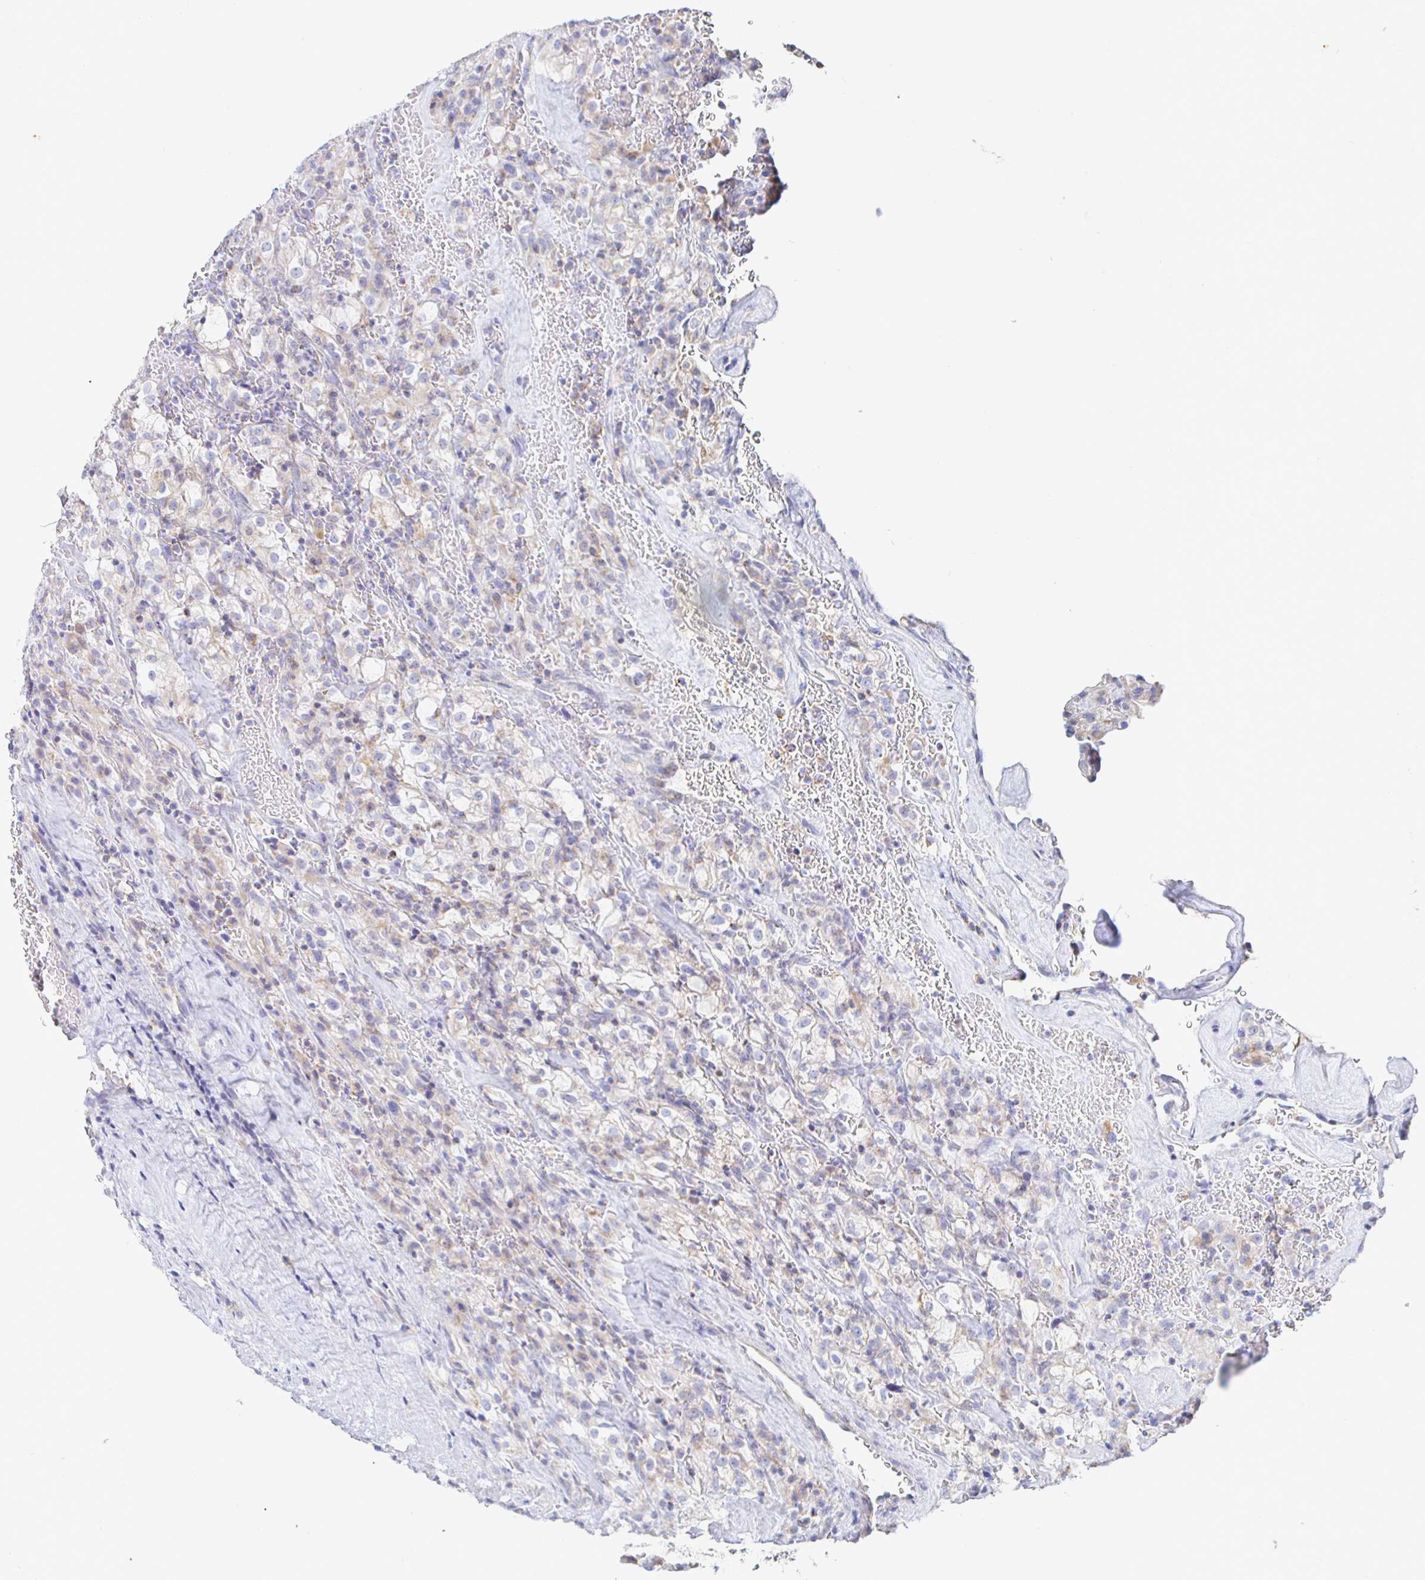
{"staining": {"intensity": "weak", "quantity": "<25%", "location": "cytoplasmic/membranous"}, "tissue": "renal cancer", "cell_type": "Tumor cells", "image_type": "cancer", "snomed": [{"axis": "morphology", "description": "Adenocarcinoma, NOS"}, {"axis": "topography", "description": "Kidney"}], "caption": "This is an immunohistochemistry photomicrograph of human renal cancer (adenocarcinoma). There is no positivity in tumor cells.", "gene": "SYNGR4", "patient": {"sex": "female", "age": 74}}